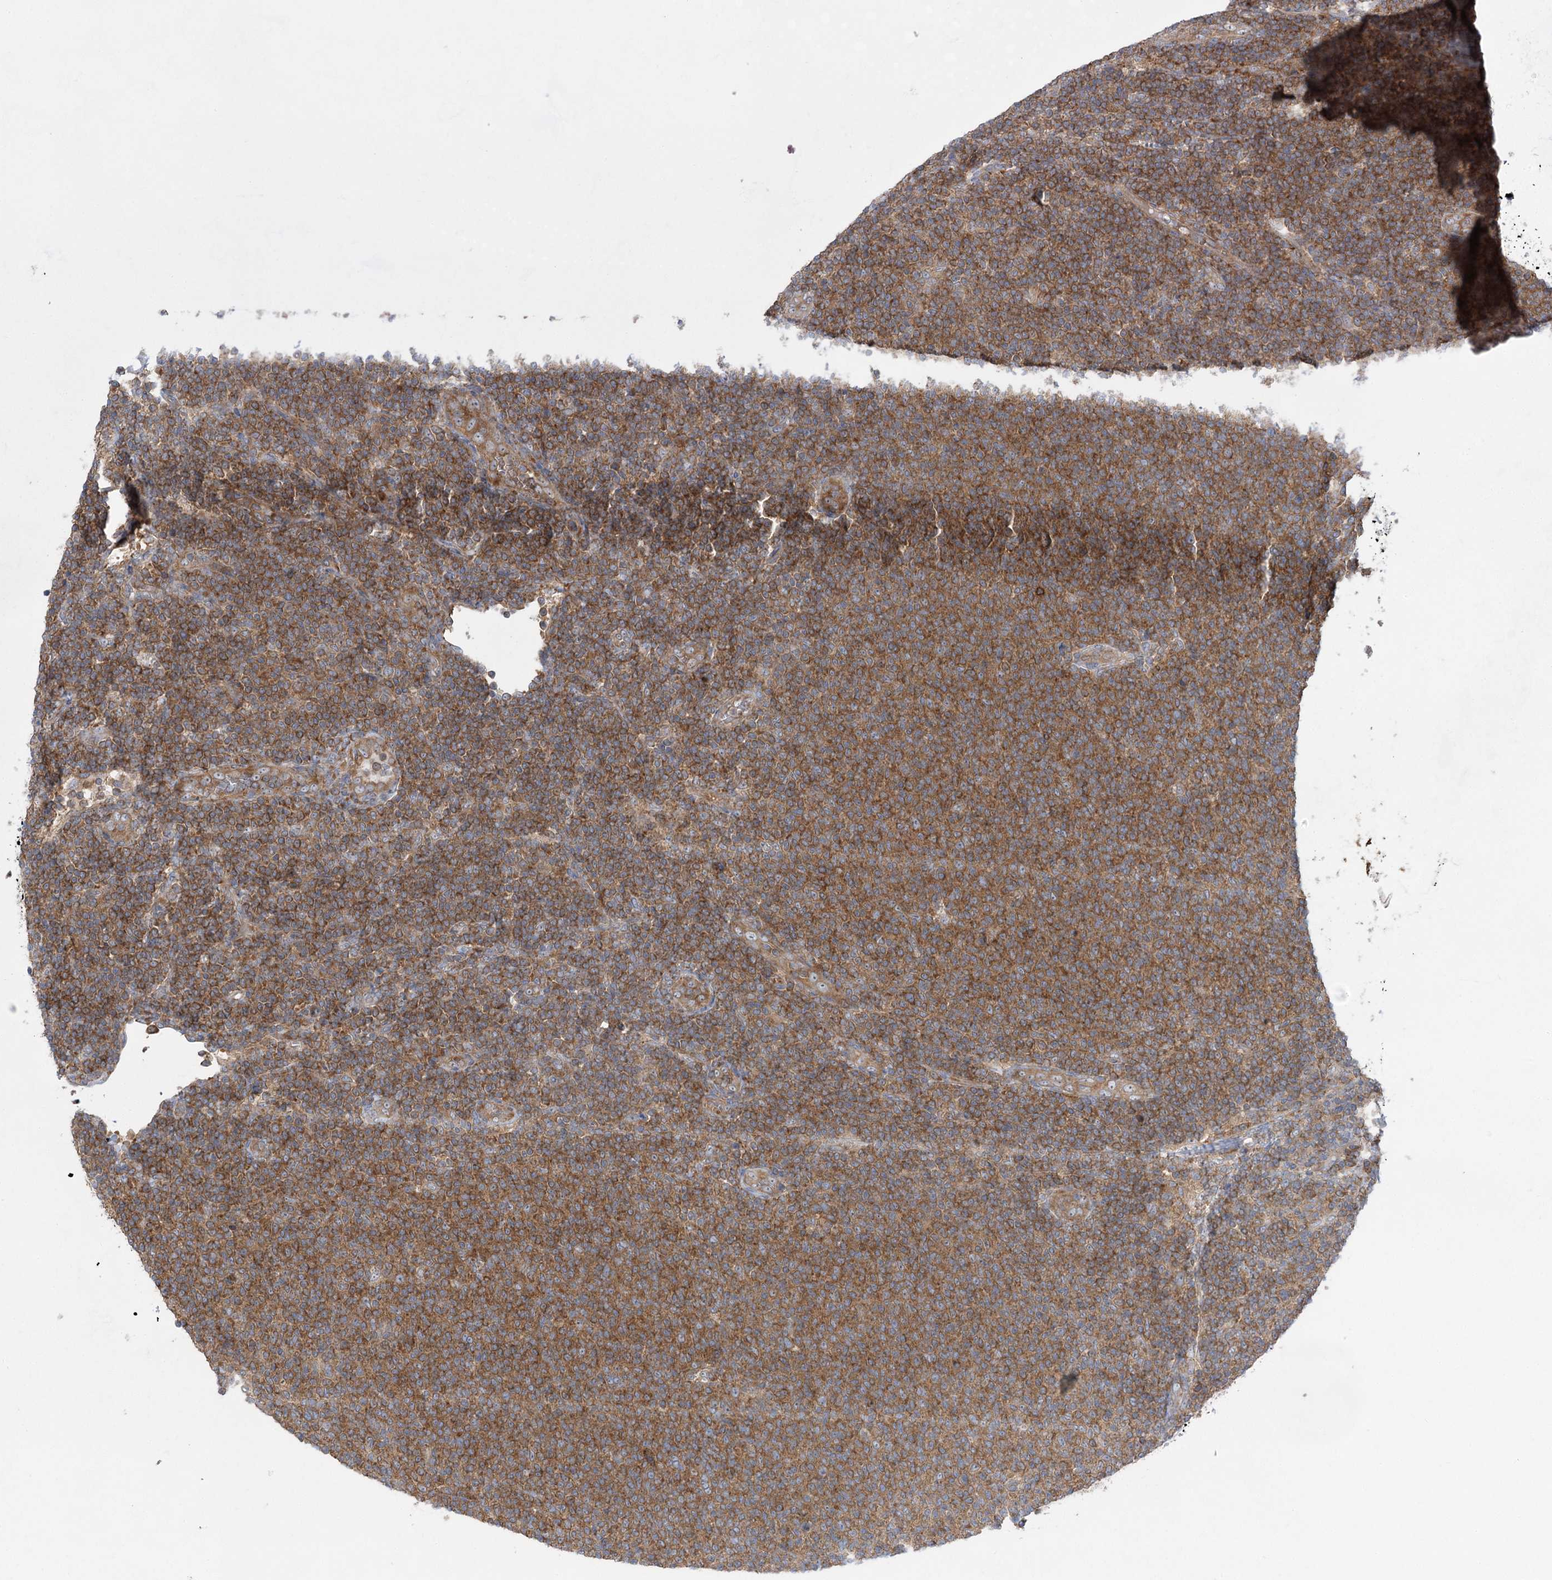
{"staining": {"intensity": "moderate", "quantity": ">75%", "location": "cytoplasmic/membranous"}, "tissue": "lymphoma", "cell_type": "Tumor cells", "image_type": "cancer", "snomed": [{"axis": "morphology", "description": "Malignant lymphoma, non-Hodgkin's type, Low grade"}, {"axis": "topography", "description": "Lymph node"}], "caption": "This is a photomicrograph of IHC staining of lymphoma, which shows moderate positivity in the cytoplasmic/membranous of tumor cells.", "gene": "EIF3A", "patient": {"sex": "male", "age": 66}}